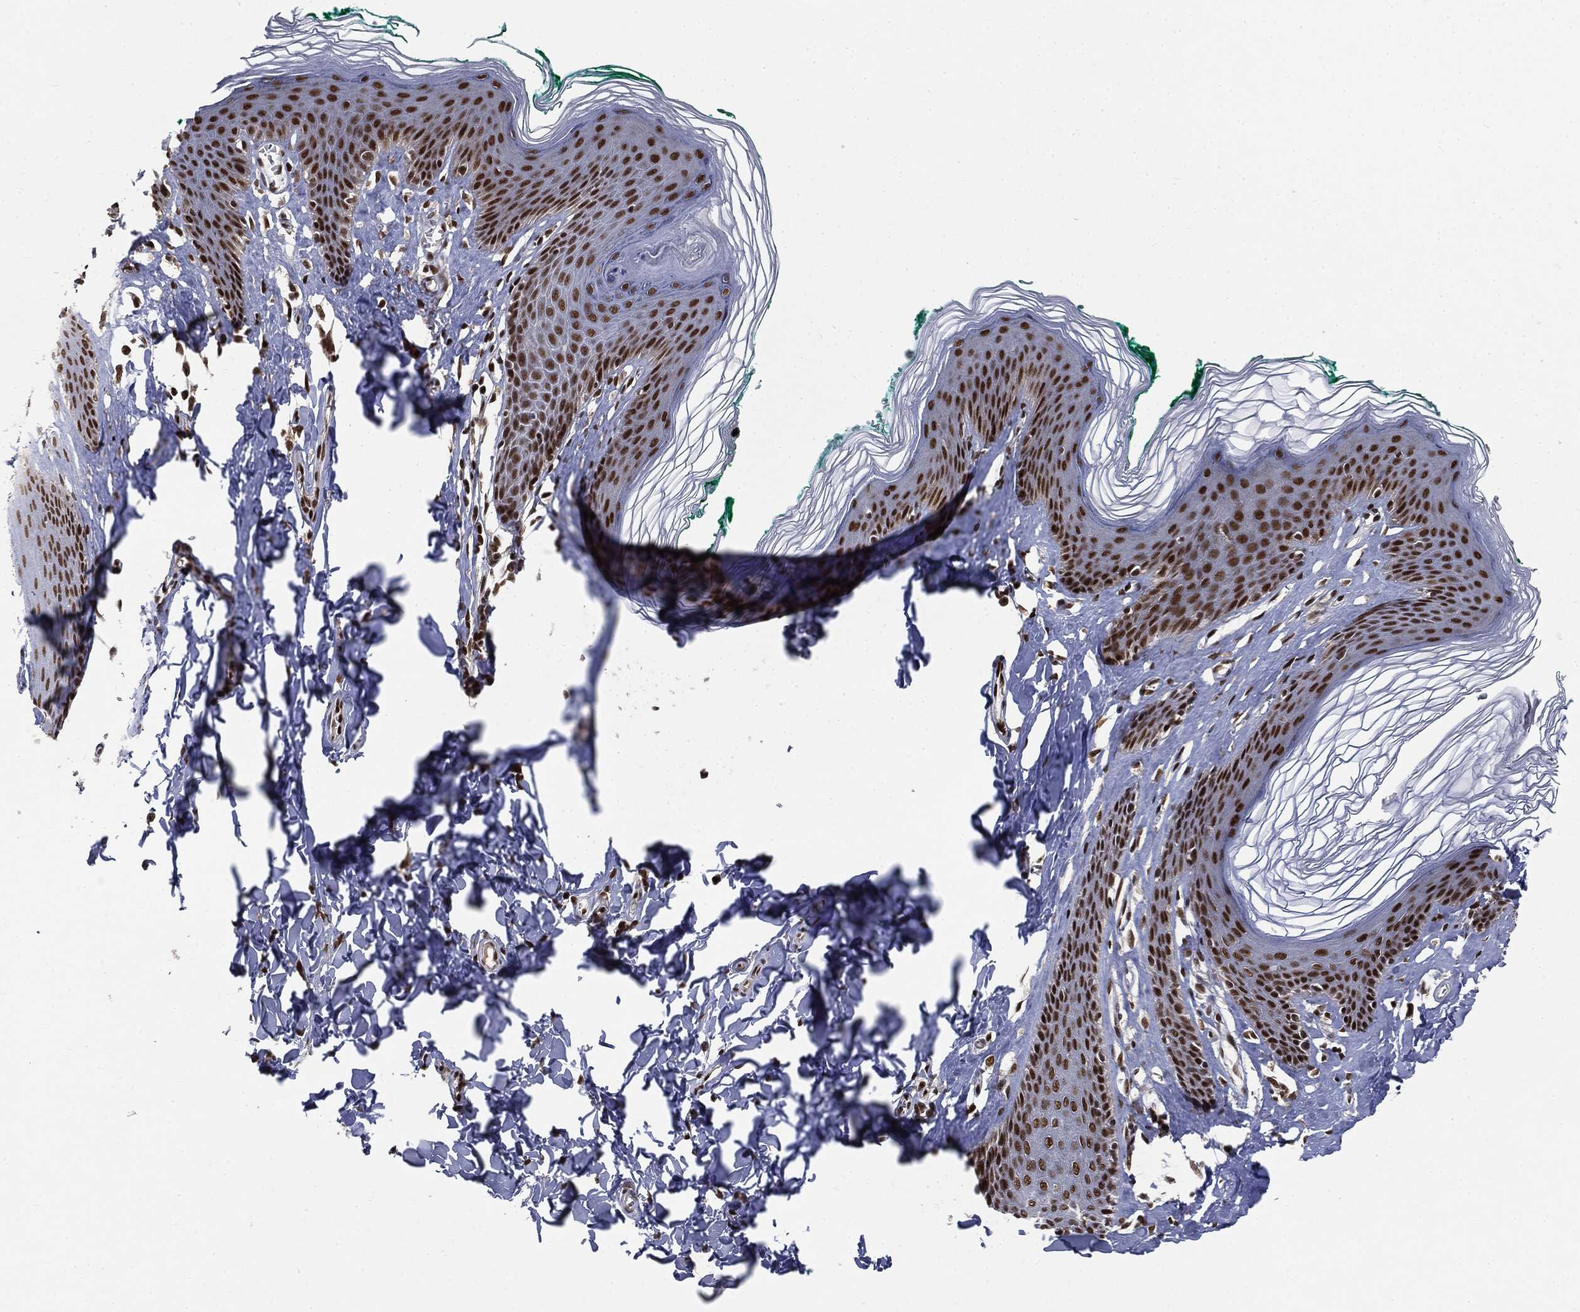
{"staining": {"intensity": "strong", "quantity": ">75%", "location": "nuclear"}, "tissue": "skin", "cell_type": "Epidermal cells", "image_type": "normal", "snomed": [{"axis": "morphology", "description": "Normal tissue, NOS"}, {"axis": "topography", "description": "Vulva"}], "caption": "Immunohistochemical staining of benign human skin reveals high levels of strong nuclear expression in about >75% of epidermal cells. (DAB (3,3'-diaminobenzidine) IHC, brown staining for protein, blue staining for nuclei).", "gene": "DPH2", "patient": {"sex": "female", "age": 66}}